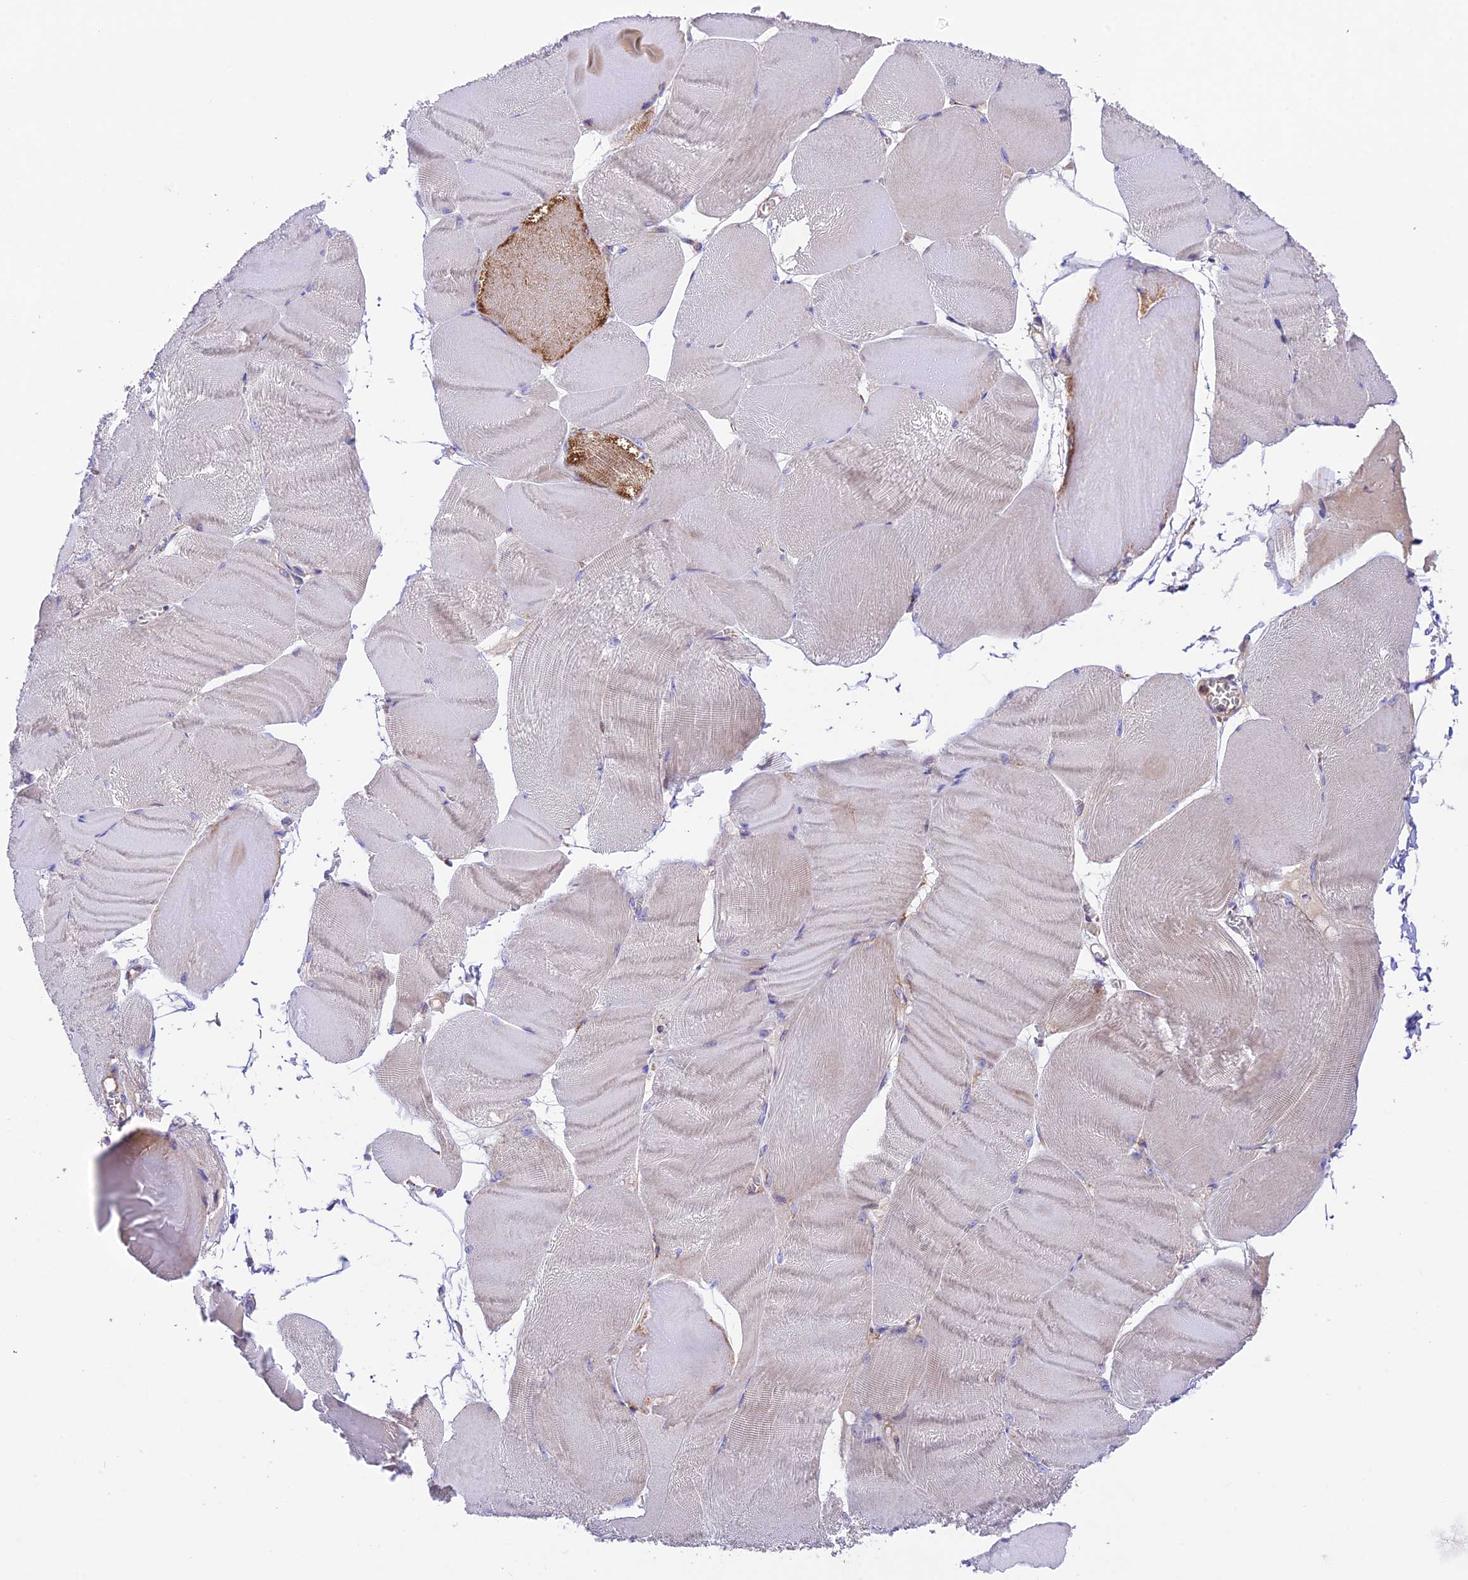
{"staining": {"intensity": "moderate", "quantity": "<25%", "location": "cytoplasmic/membranous"}, "tissue": "skeletal muscle", "cell_type": "Myocytes", "image_type": "normal", "snomed": [{"axis": "morphology", "description": "Normal tissue, NOS"}, {"axis": "morphology", "description": "Basal cell carcinoma"}, {"axis": "topography", "description": "Skeletal muscle"}], "caption": "This histopathology image shows unremarkable skeletal muscle stained with IHC to label a protein in brown. The cytoplasmic/membranous of myocytes show moderate positivity for the protein. Nuclei are counter-stained blue.", "gene": "UAP1L1", "patient": {"sex": "female", "age": 64}}